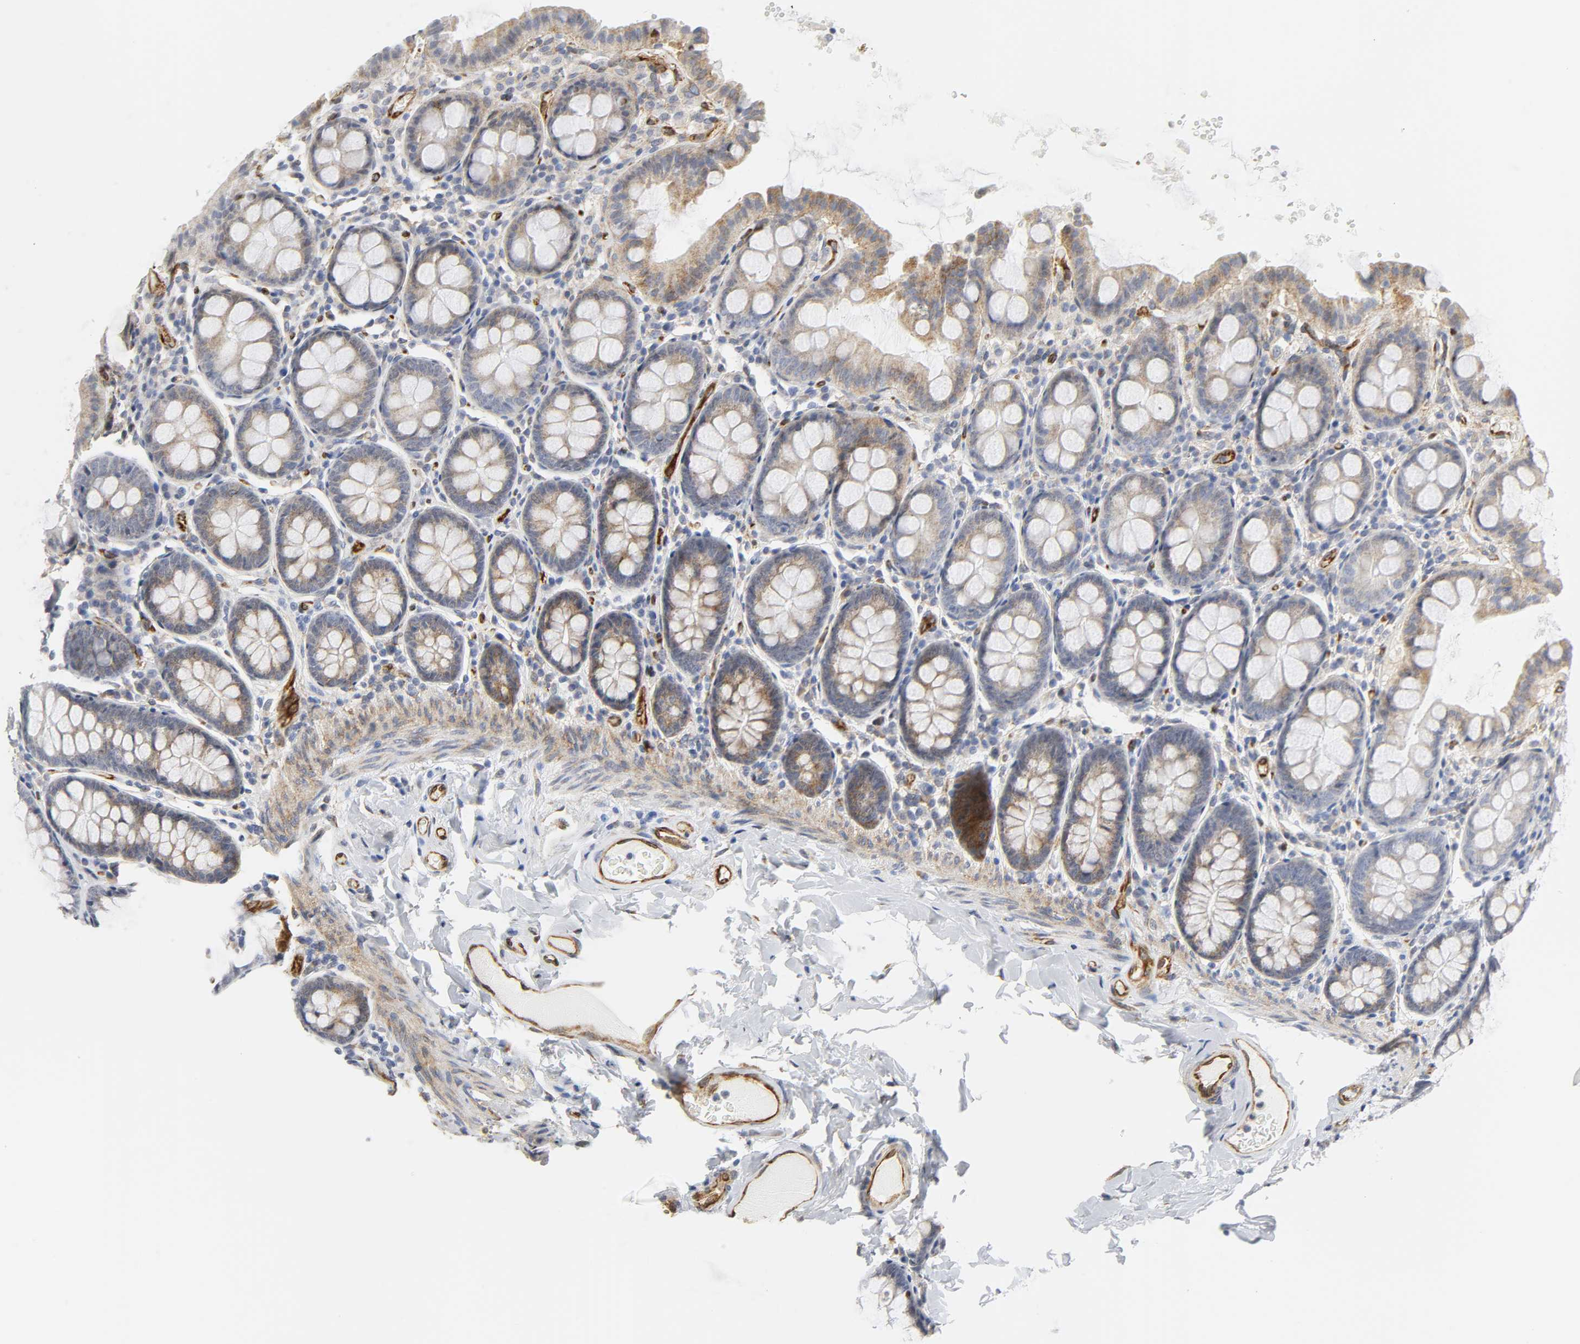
{"staining": {"intensity": "strong", "quantity": ">75%", "location": "cytoplasmic/membranous"}, "tissue": "colon", "cell_type": "Endothelial cells", "image_type": "normal", "snomed": [{"axis": "morphology", "description": "Normal tissue, NOS"}, {"axis": "topography", "description": "Colon"}], "caption": "The micrograph exhibits immunohistochemical staining of normal colon. There is strong cytoplasmic/membranous staining is present in approximately >75% of endothelial cells. (Stains: DAB (3,3'-diaminobenzidine) in brown, nuclei in blue, Microscopy: brightfield microscopy at high magnification).", "gene": "DOCK1", "patient": {"sex": "female", "age": 61}}